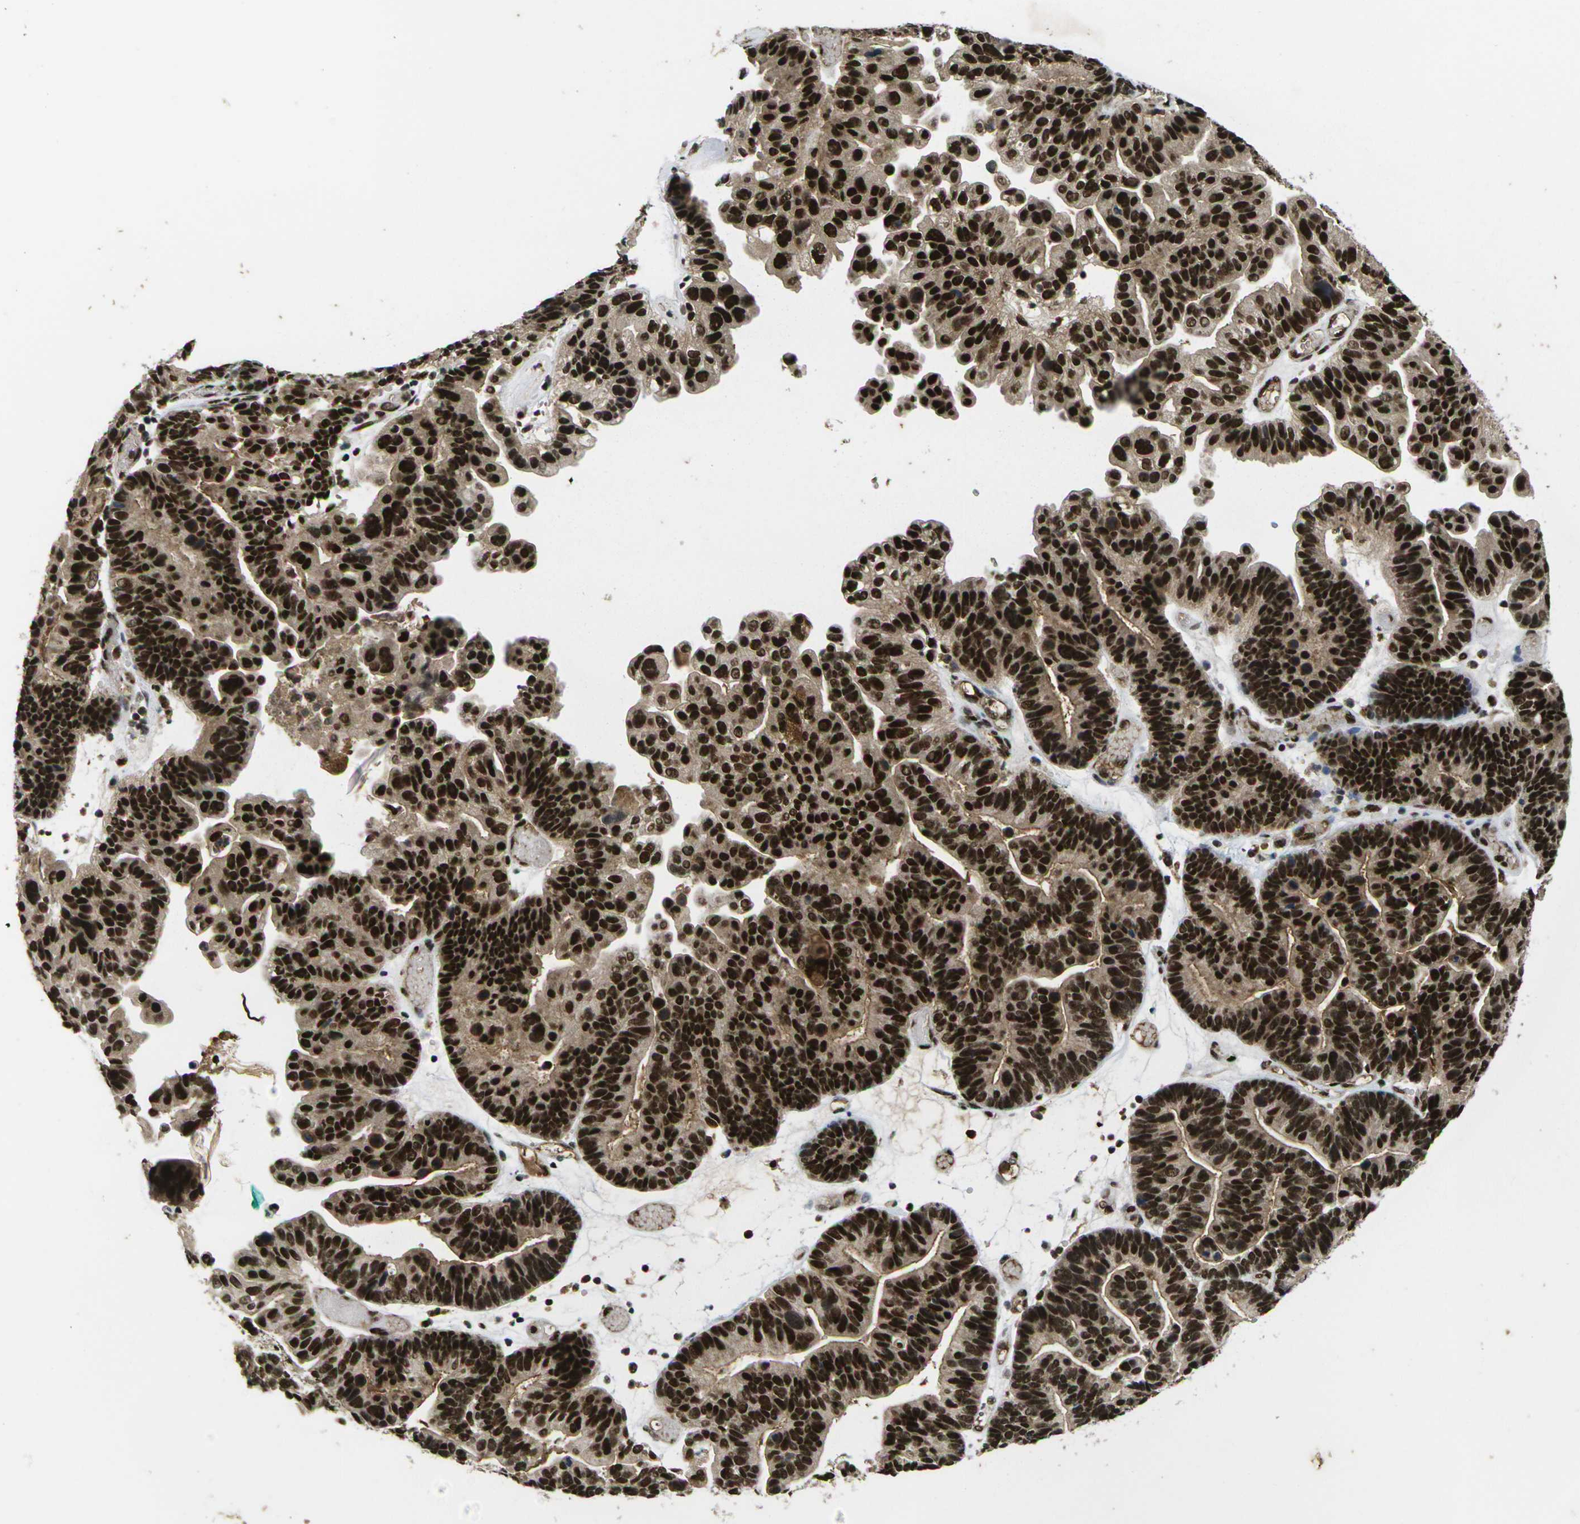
{"staining": {"intensity": "strong", "quantity": ">75%", "location": "nuclear"}, "tissue": "ovarian cancer", "cell_type": "Tumor cells", "image_type": "cancer", "snomed": [{"axis": "morphology", "description": "Cystadenocarcinoma, serous, NOS"}, {"axis": "topography", "description": "Ovary"}], "caption": "Strong nuclear protein staining is identified in approximately >75% of tumor cells in ovarian cancer.", "gene": "GTF2E1", "patient": {"sex": "female", "age": 56}}